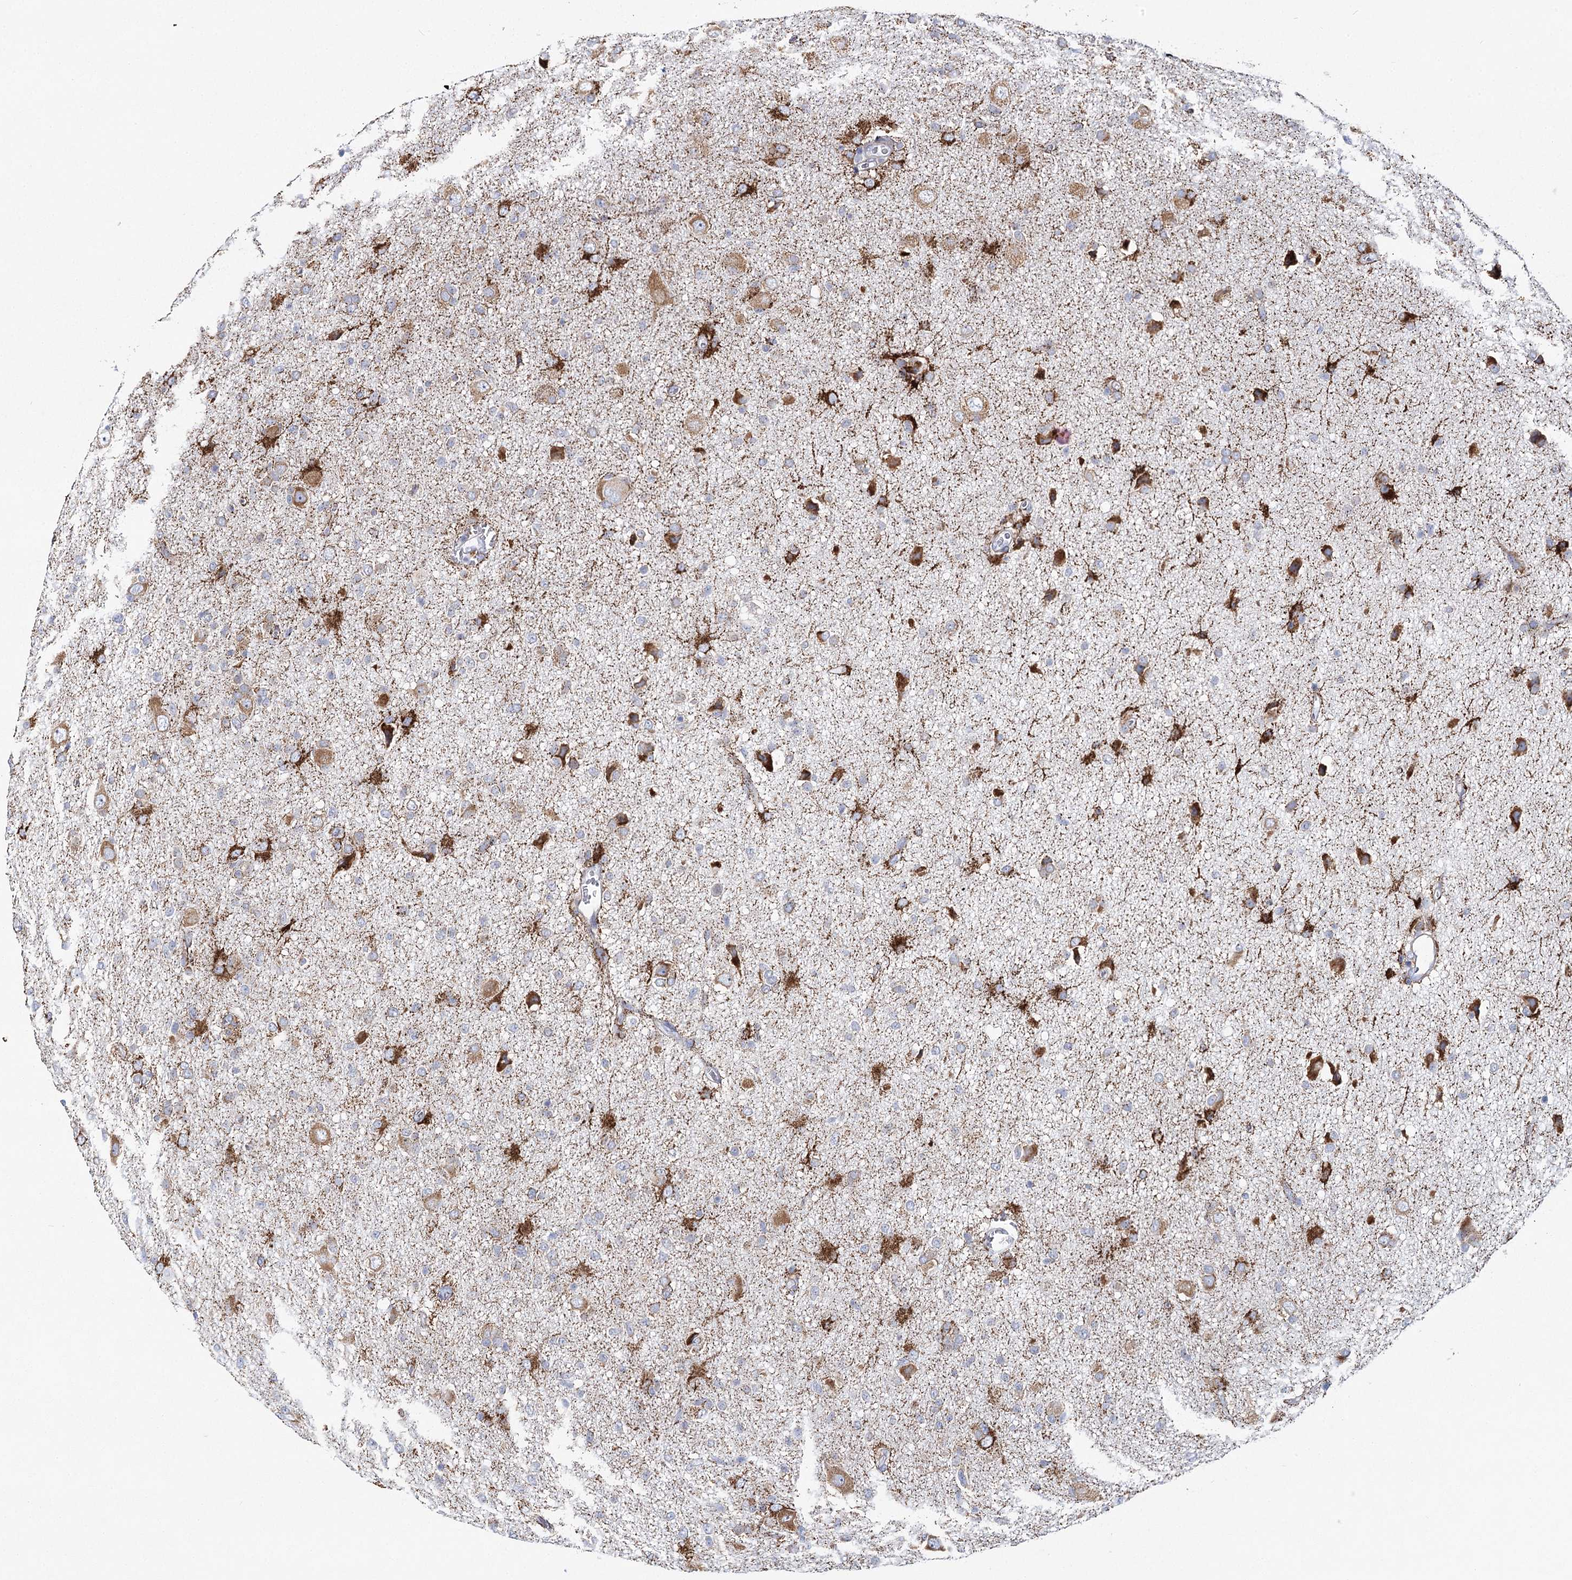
{"staining": {"intensity": "moderate", "quantity": "<25%", "location": "cytoplasmic/membranous"}, "tissue": "glioma", "cell_type": "Tumor cells", "image_type": "cancer", "snomed": [{"axis": "morphology", "description": "Glioma, malignant, High grade"}, {"axis": "topography", "description": "Brain"}], "caption": "Immunohistochemical staining of high-grade glioma (malignant) displays moderate cytoplasmic/membranous protein expression in approximately <25% of tumor cells.", "gene": "THUMPD3", "patient": {"sex": "female", "age": 57}}